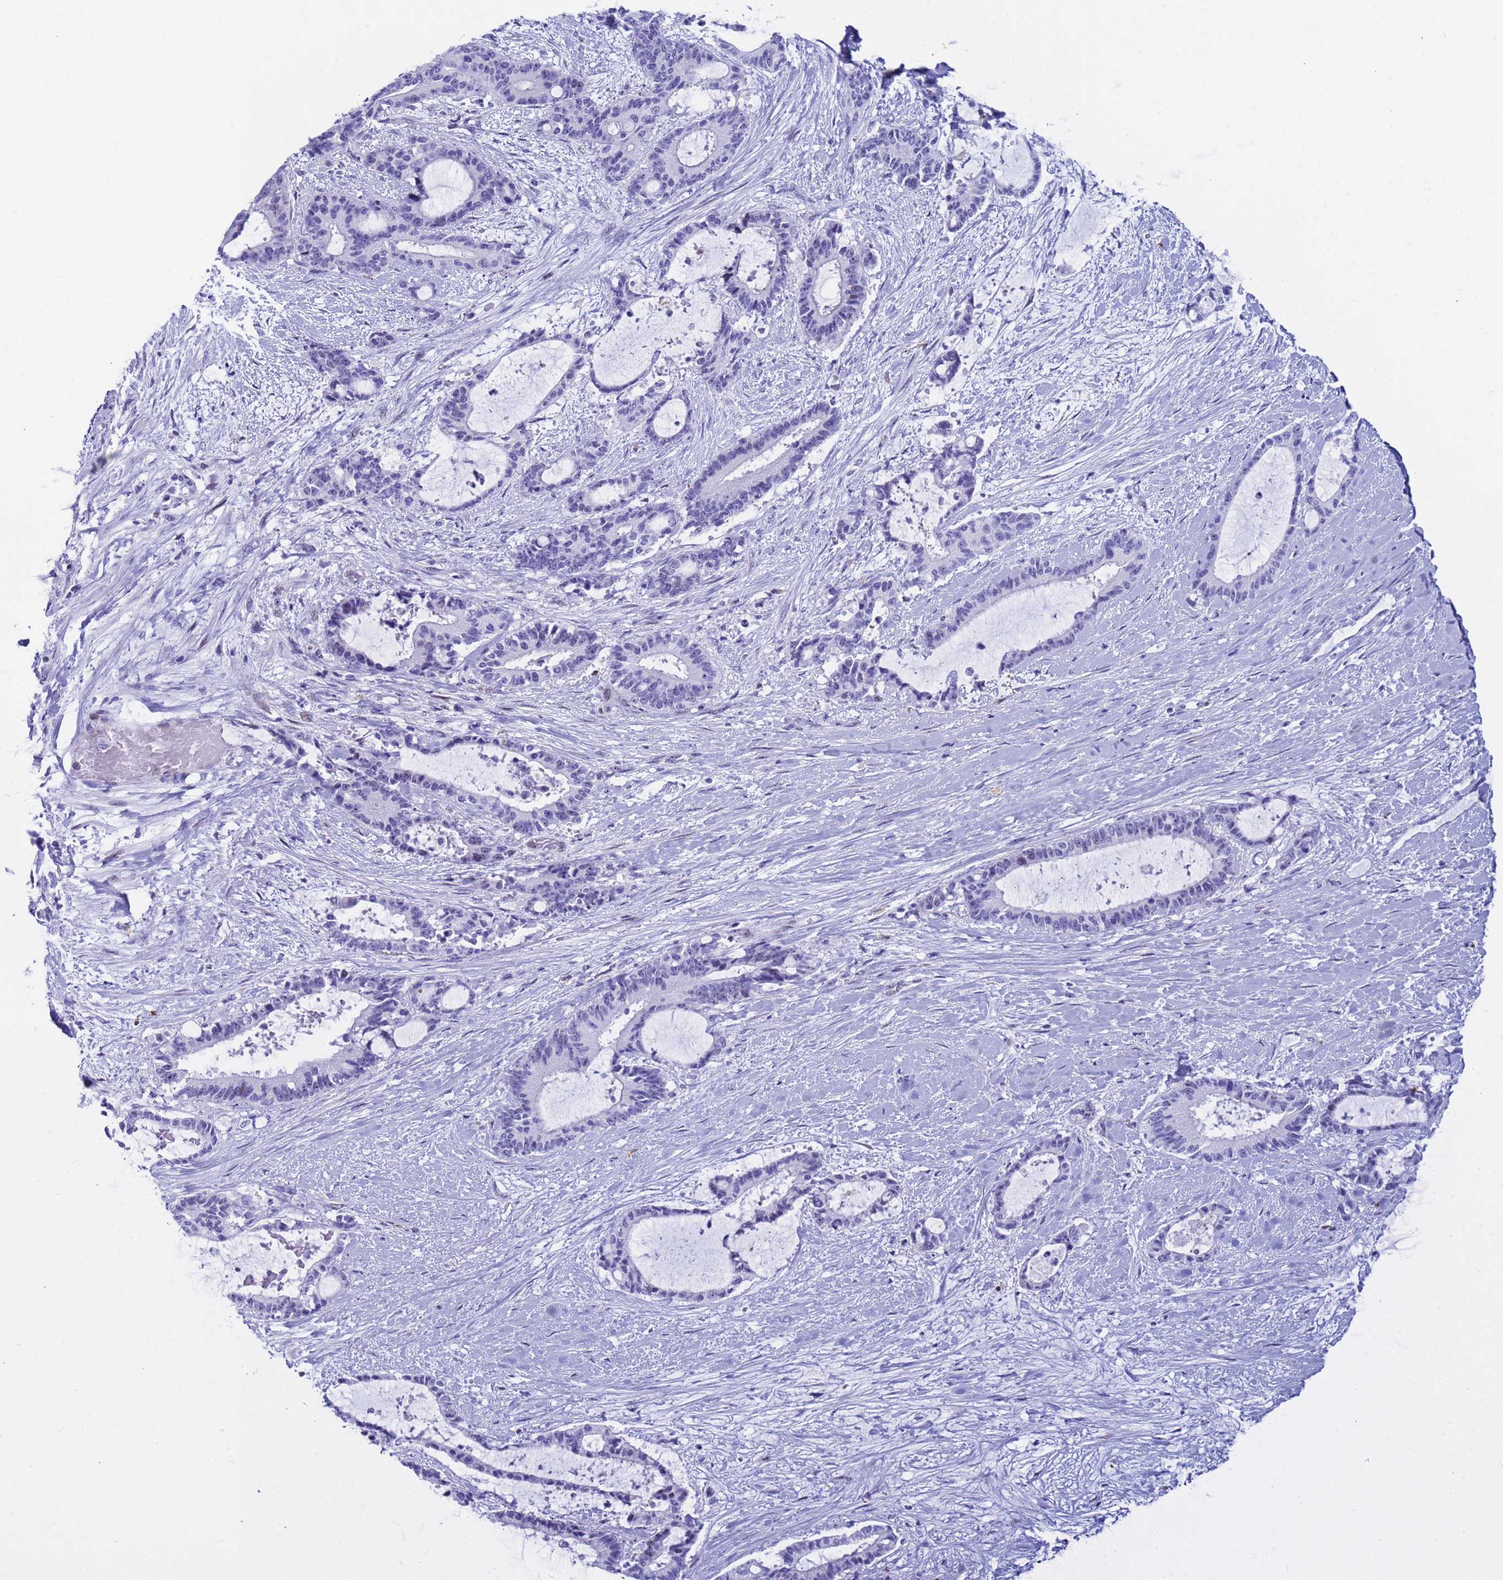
{"staining": {"intensity": "negative", "quantity": "none", "location": "none"}, "tissue": "liver cancer", "cell_type": "Tumor cells", "image_type": "cancer", "snomed": [{"axis": "morphology", "description": "Normal tissue, NOS"}, {"axis": "morphology", "description": "Cholangiocarcinoma"}, {"axis": "topography", "description": "Liver"}, {"axis": "topography", "description": "Peripheral nerve tissue"}], "caption": "Tumor cells show no significant protein expression in liver cancer.", "gene": "POP5", "patient": {"sex": "female", "age": 73}}